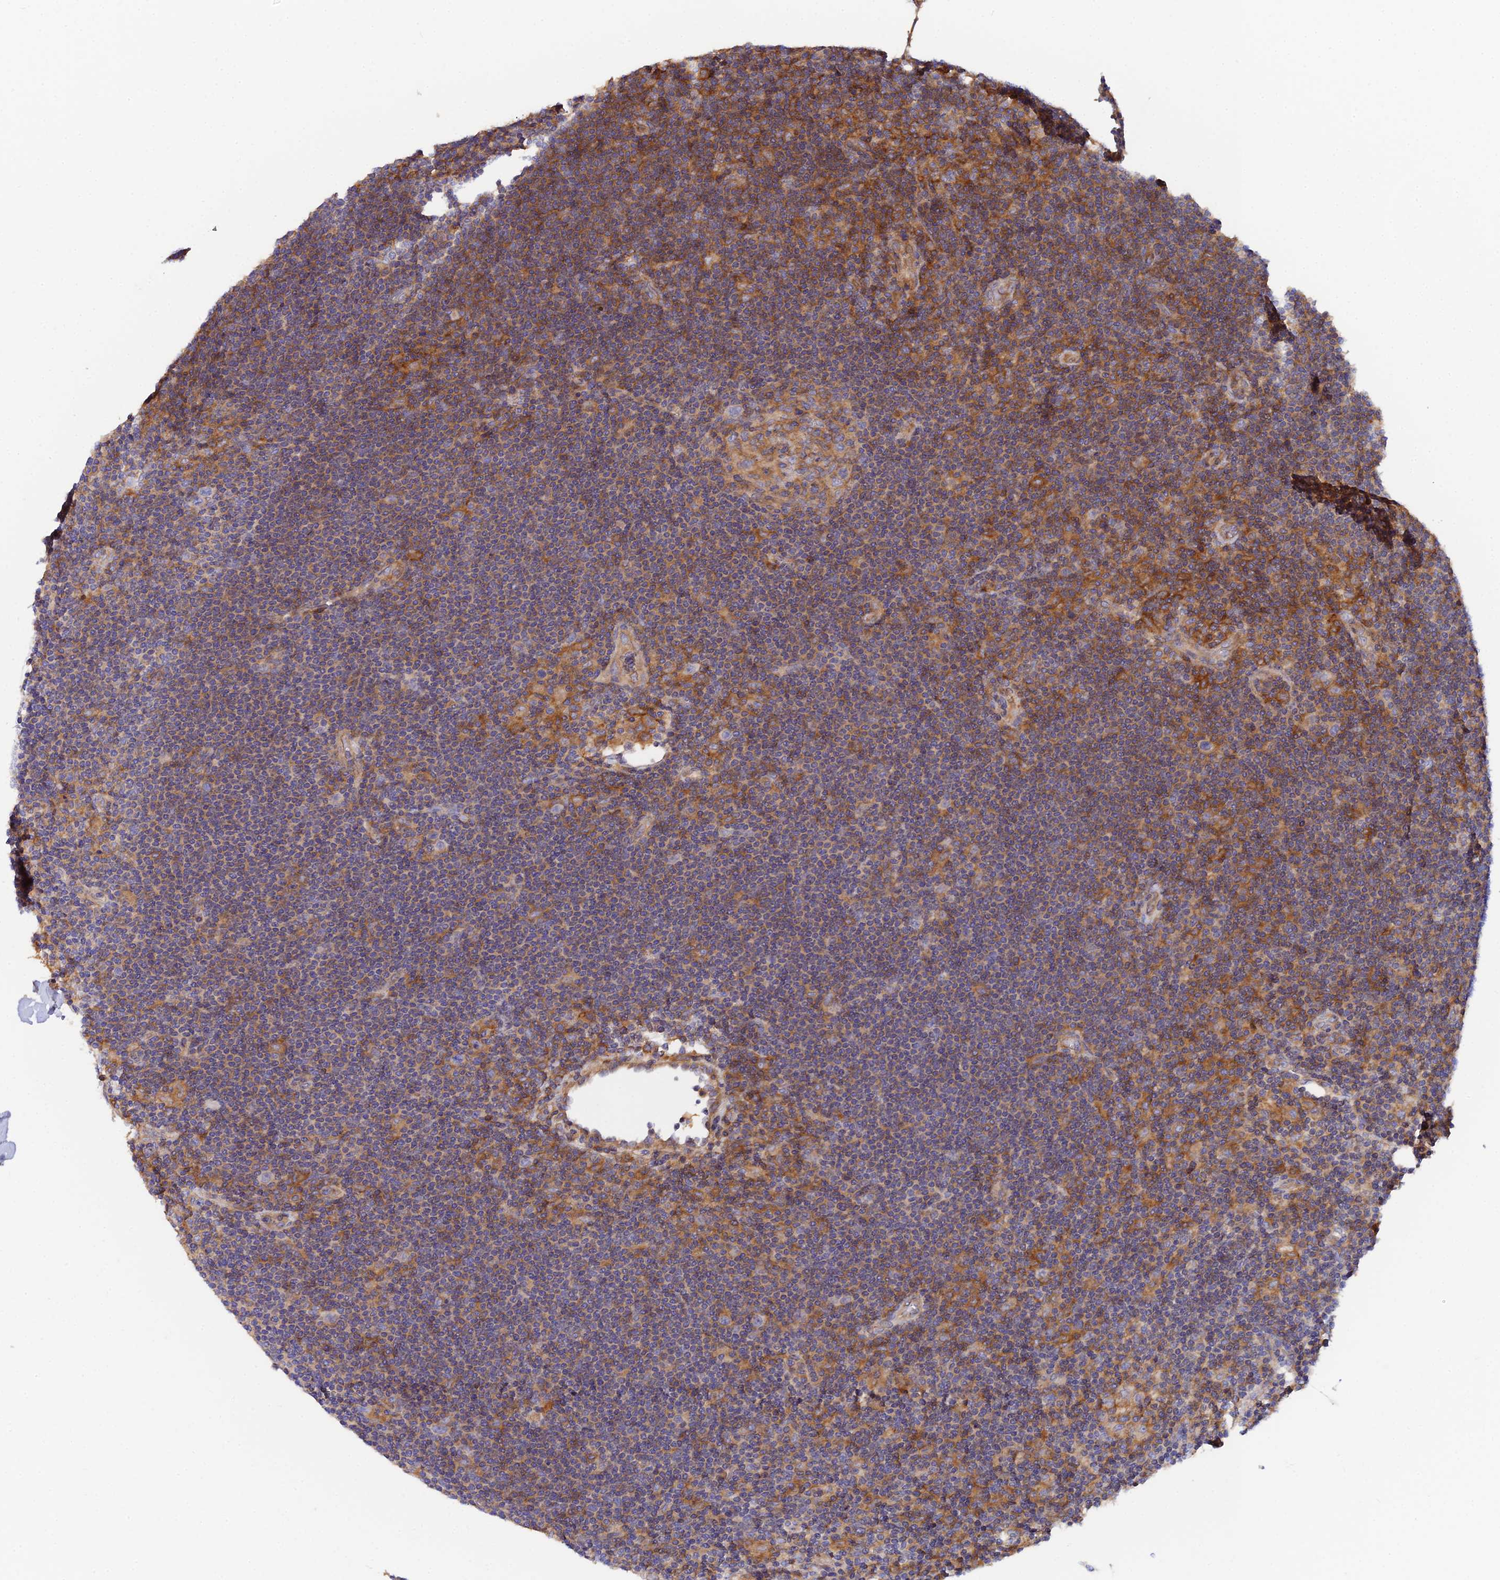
{"staining": {"intensity": "negative", "quantity": "none", "location": "none"}, "tissue": "lymphoma", "cell_type": "Tumor cells", "image_type": "cancer", "snomed": [{"axis": "morphology", "description": "Hodgkin's disease, NOS"}, {"axis": "topography", "description": "Lymph node"}], "caption": "Protein analysis of Hodgkin's disease shows no significant positivity in tumor cells. The staining is performed using DAB brown chromogen with nuclei counter-stained in using hematoxylin.", "gene": "GNG5B", "patient": {"sex": "female", "age": 57}}